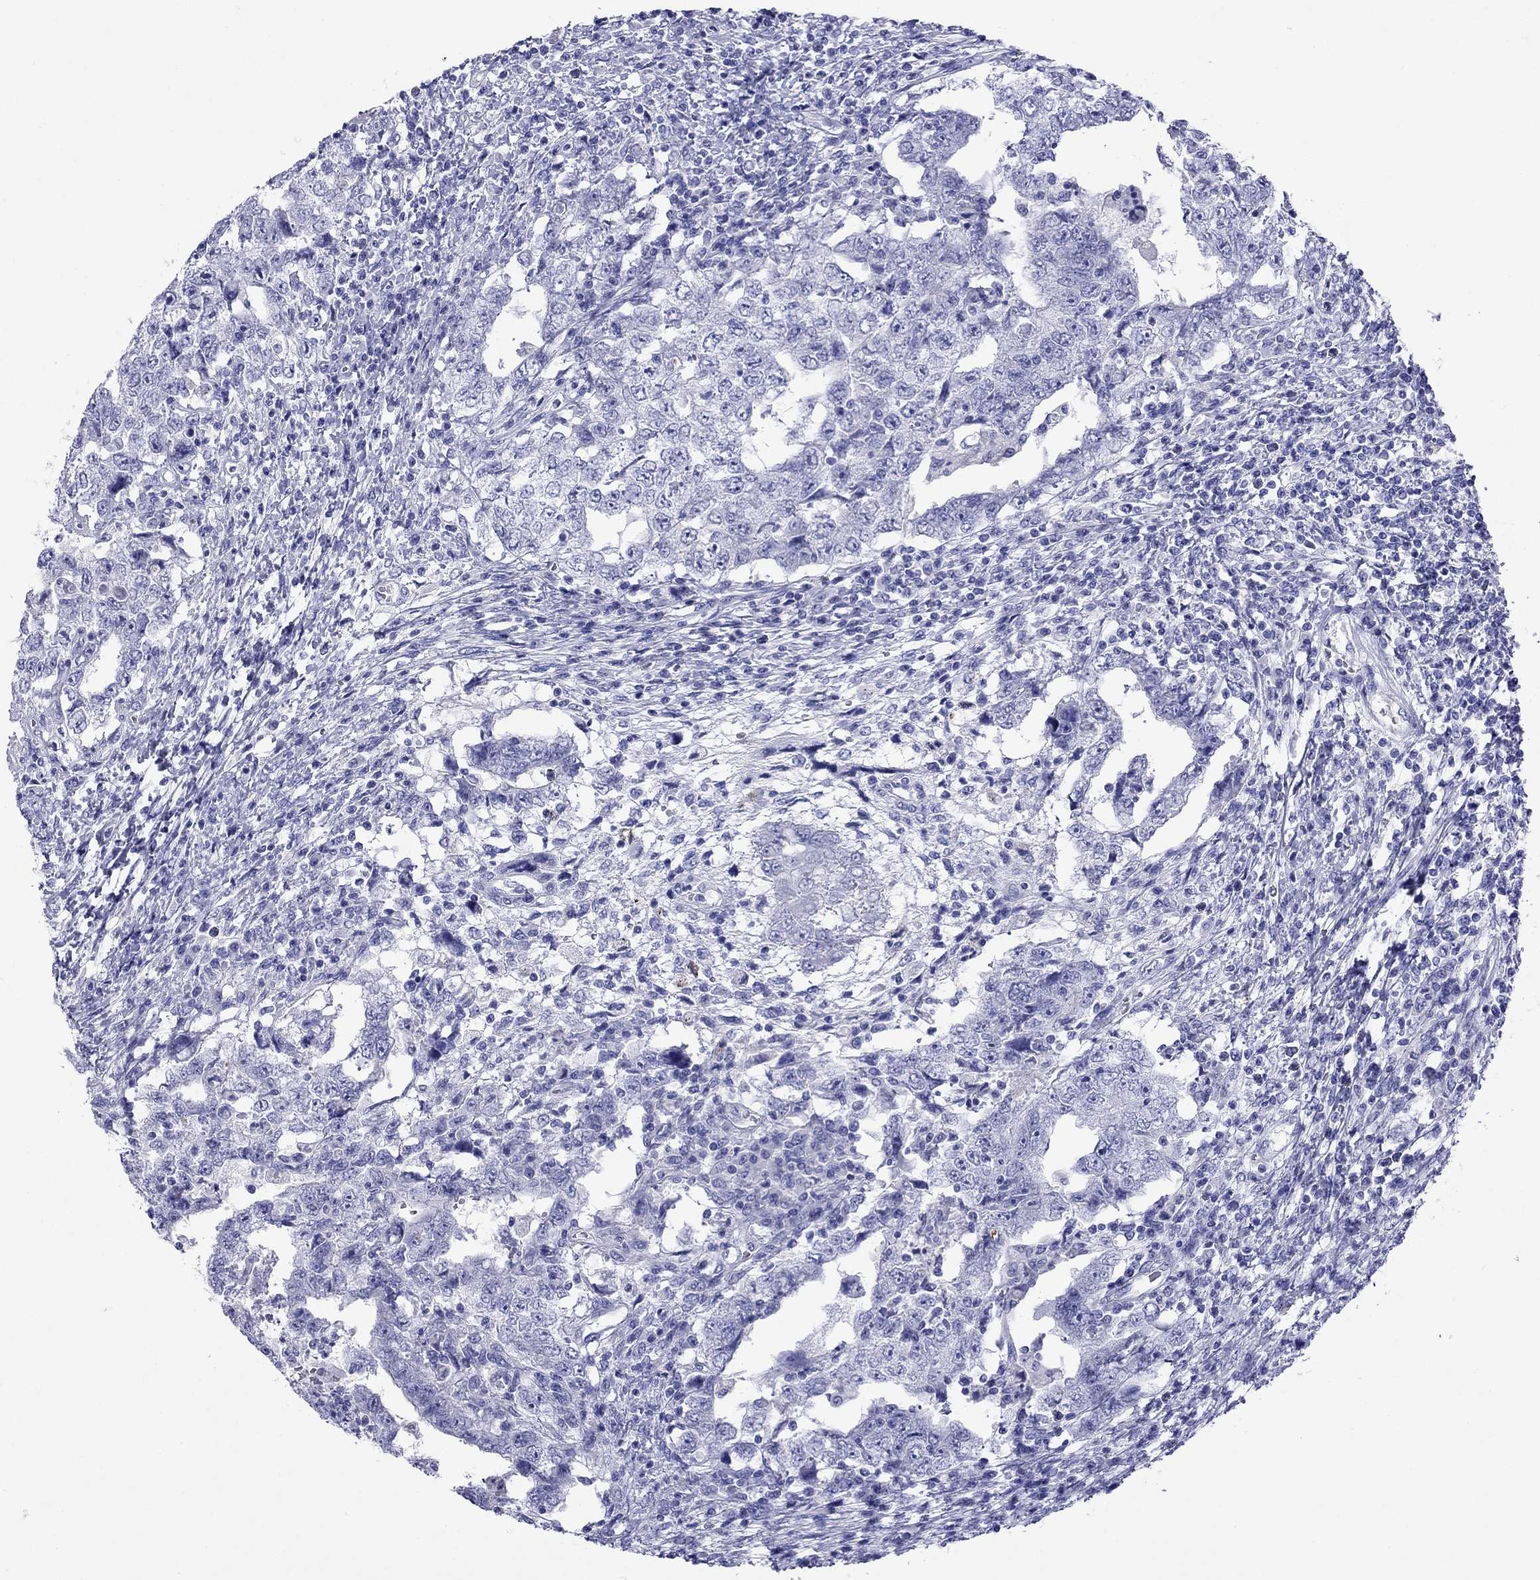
{"staining": {"intensity": "negative", "quantity": "none", "location": "none"}, "tissue": "testis cancer", "cell_type": "Tumor cells", "image_type": "cancer", "snomed": [{"axis": "morphology", "description": "Carcinoma, Embryonal, NOS"}, {"axis": "topography", "description": "Testis"}], "caption": "The histopathology image exhibits no significant positivity in tumor cells of testis cancer.", "gene": "FIGLA", "patient": {"sex": "male", "age": 26}}